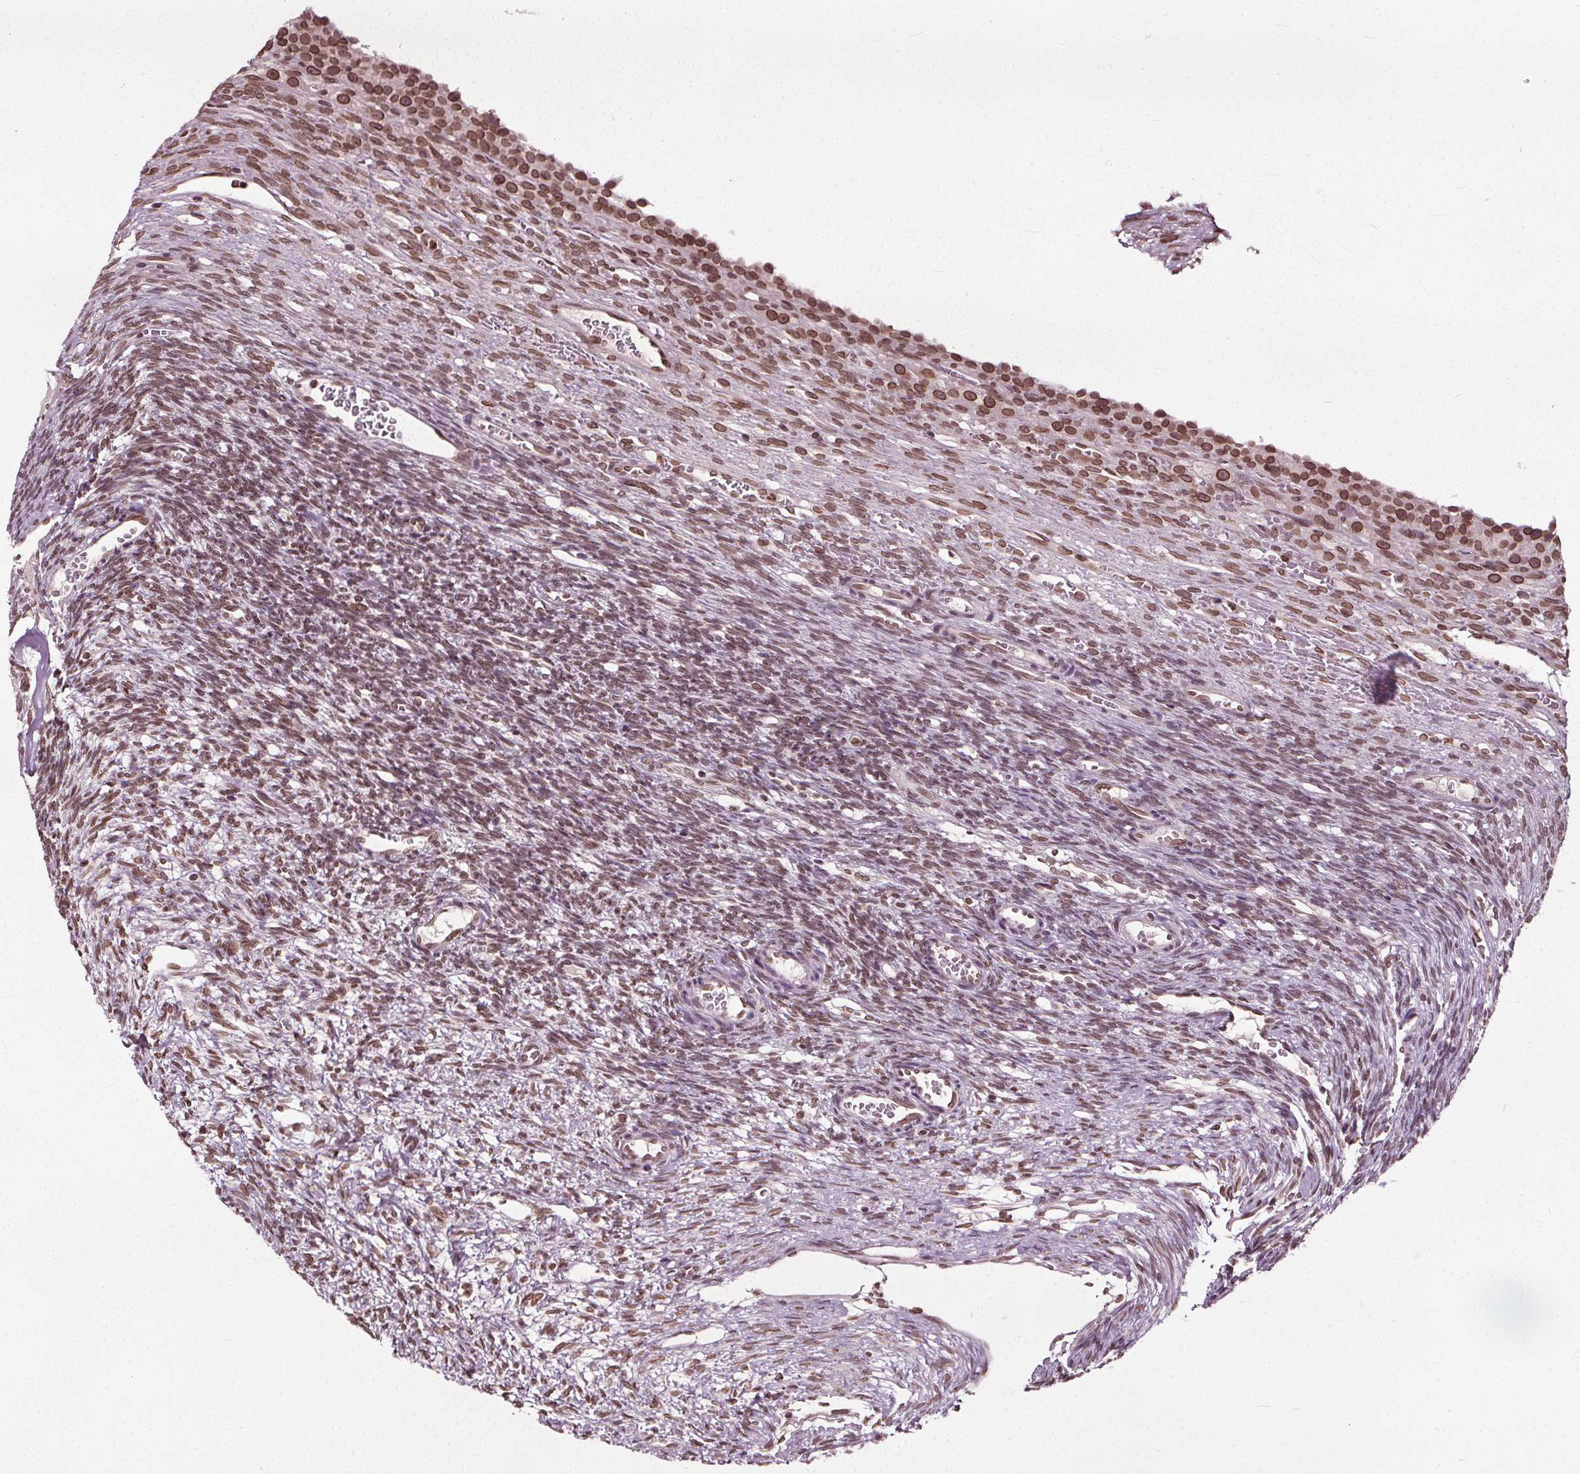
{"staining": {"intensity": "moderate", "quantity": ">75%", "location": "cytoplasmic/membranous,nuclear"}, "tissue": "ovary", "cell_type": "Ovarian stroma cells", "image_type": "normal", "snomed": [{"axis": "morphology", "description": "Normal tissue, NOS"}, {"axis": "topography", "description": "Ovary"}], "caption": "A micrograph of ovary stained for a protein exhibits moderate cytoplasmic/membranous,nuclear brown staining in ovarian stroma cells. (brown staining indicates protein expression, while blue staining denotes nuclei).", "gene": "TTC39C", "patient": {"sex": "female", "age": 34}}